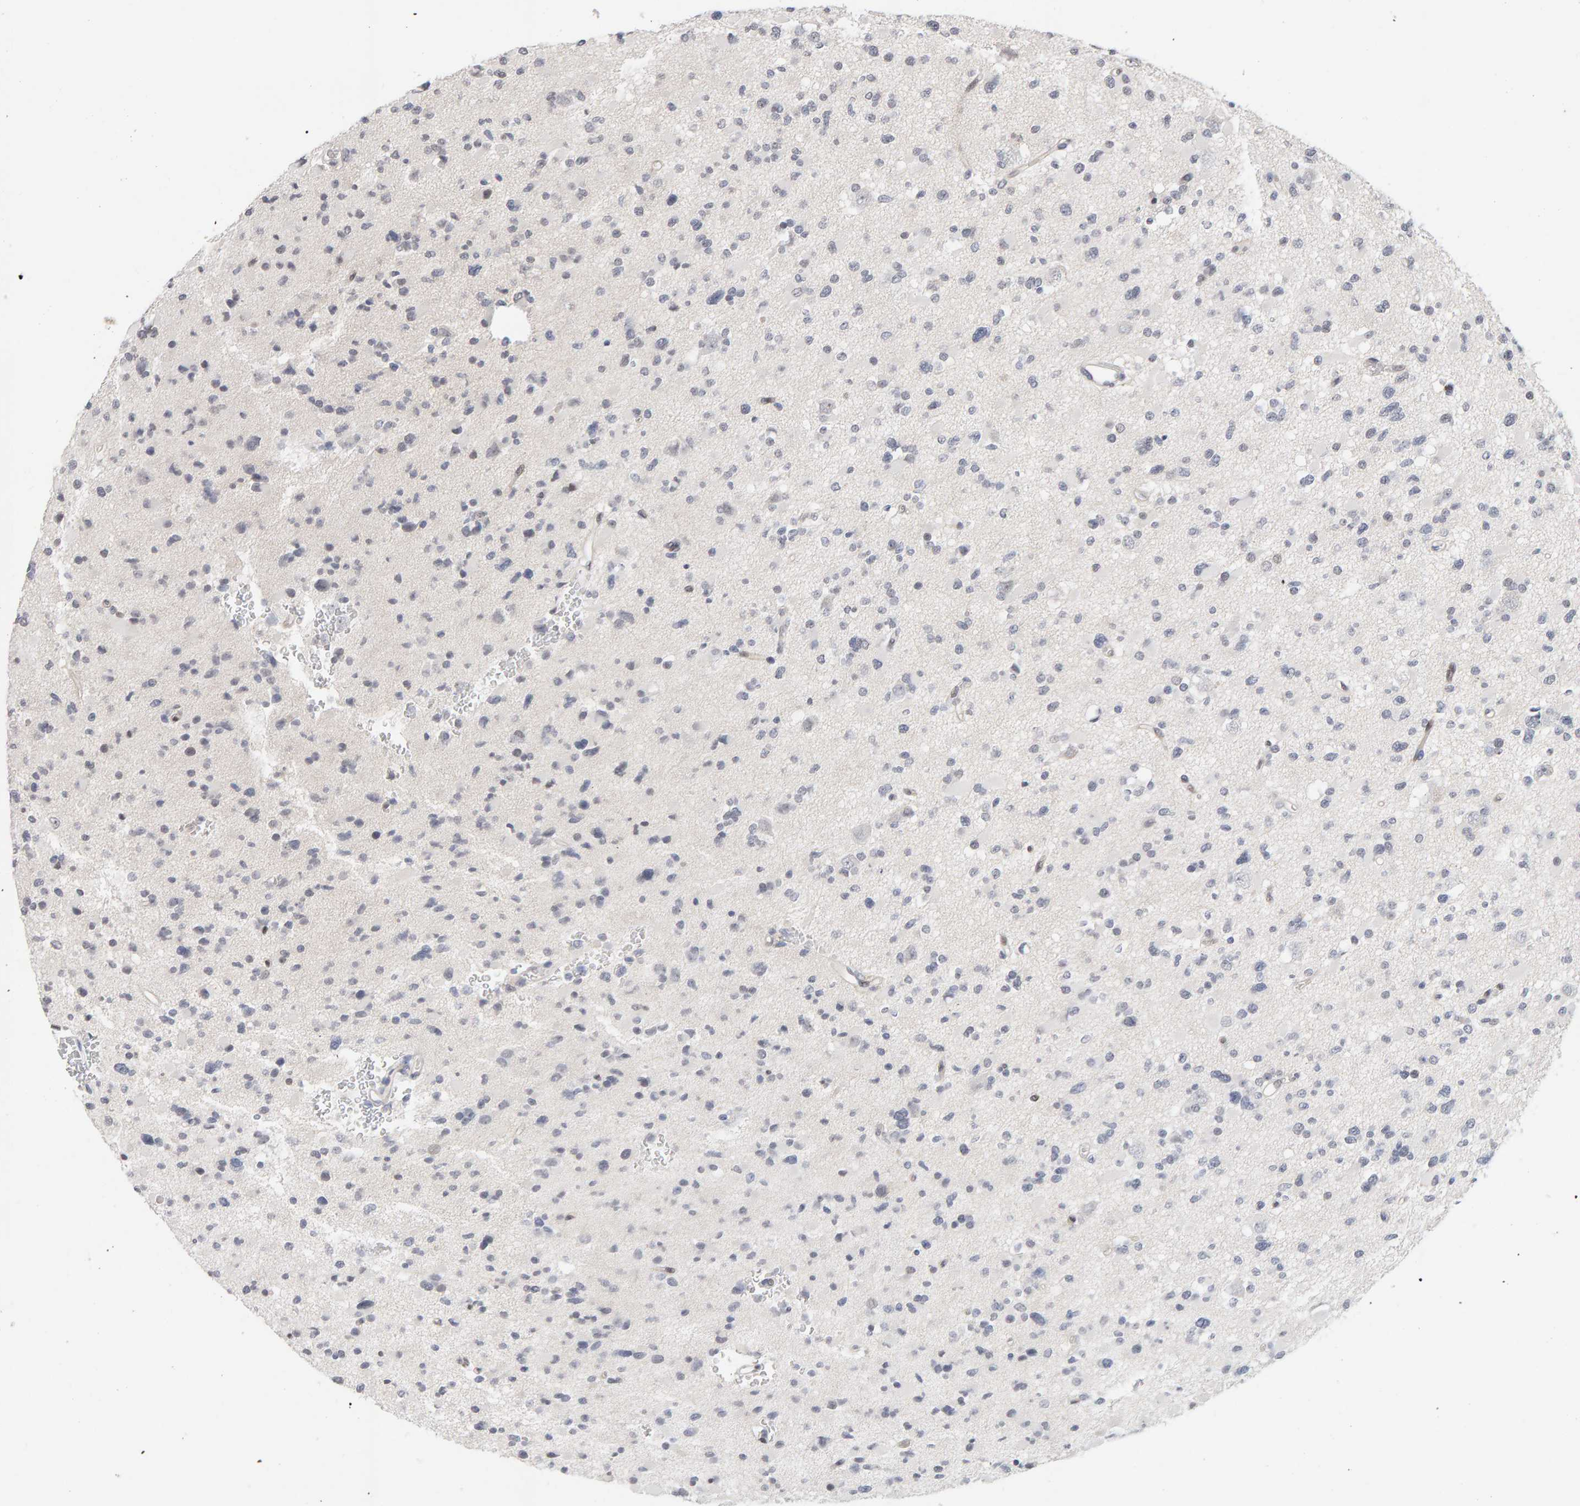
{"staining": {"intensity": "negative", "quantity": "none", "location": "none"}, "tissue": "glioma", "cell_type": "Tumor cells", "image_type": "cancer", "snomed": [{"axis": "morphology", "description": "Glioma, malignant, Low grade"}, {"axis": "topography", "description": "Brain"}], "caption": "The histopathology image demonstrates no significant positivity in tumor cells of glioma. Brightfield microscopy of IHC stained with DAB (3,3'-diaminobenzidine) (brown) and hematoxylin (blue), captured at high magnification.", "gene": "HNF4A", "patient": {"sex": "female", "age": 22}}